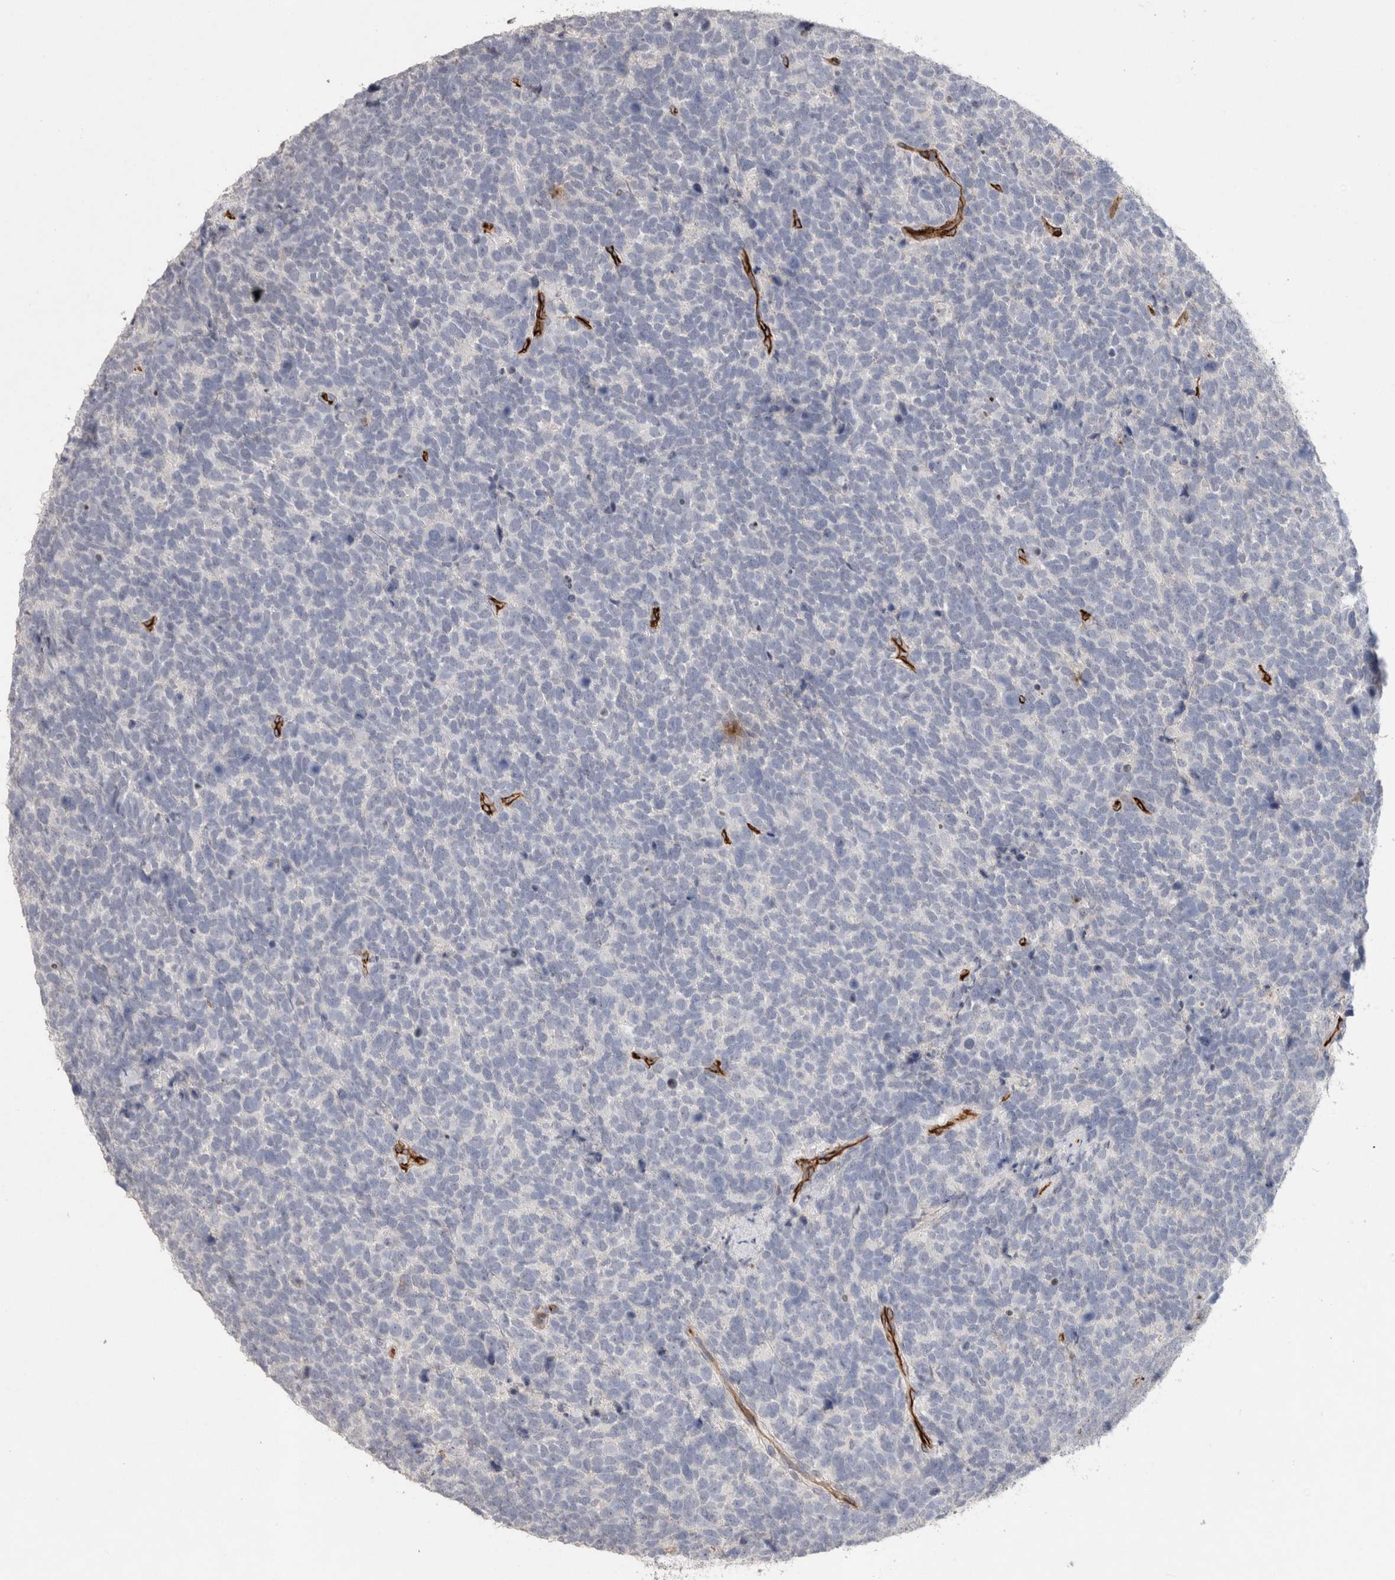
{"staining": {"intensity": "negative", "quantity": "none", "location": "none"}, "tissue": "urothelial cancer", "cell_type": "Tumor cells", "image_type": "cancer", "snomed": [{"axis": "morphology", "description": "Urothelial carcinoma, High grade"}, {"axis": "topography", "description": "Urinary bladder"}], "caption": "The histopathology image reveals no staining of tumor cells in urothelial cancer.", "gene": "CDH13", "patient": {"sex": "female", "age": 82}}